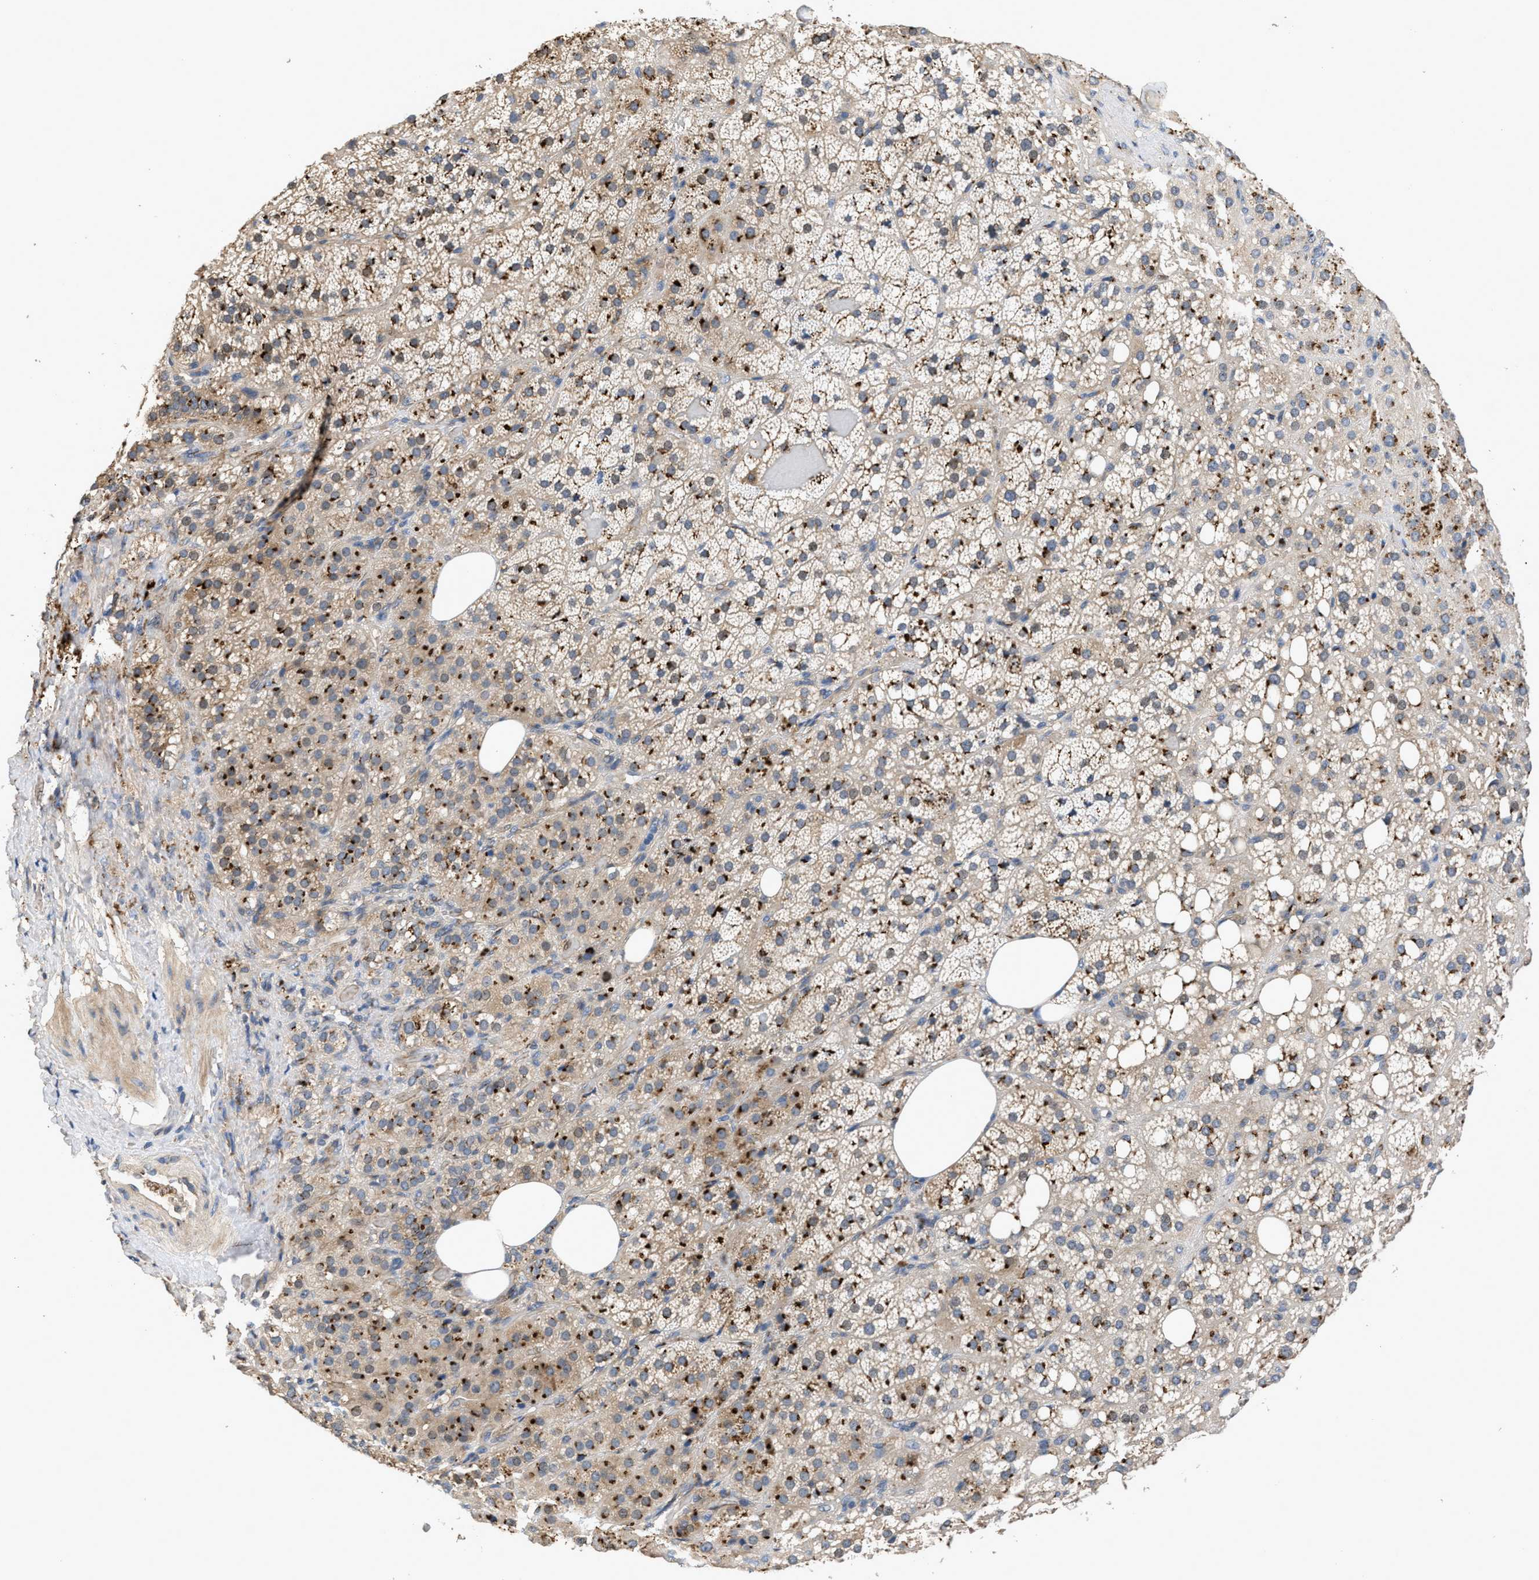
{"staining": {"intensity": "moderate", "quantity": ">75%", "location": "cytoplasmic/membranous"}, "tissue": "adrenal gland", "cell_type": "Glandular cells", "image_type": "normal", "snomed": [{"axis": "morphology", "description": "Normal tissue, NOS"}, {"axis": "topography", "description": "Adrenal gland"}], "caption": "A high-resolution micrograph shows immunohistochemistry staining of normal adrenal gland, which exhibits moderate cytoplasmic/membranous staining in about >75% of glandular cells.", "gene": "SIK2", "patient": {"sex": "female", "age": 59}}